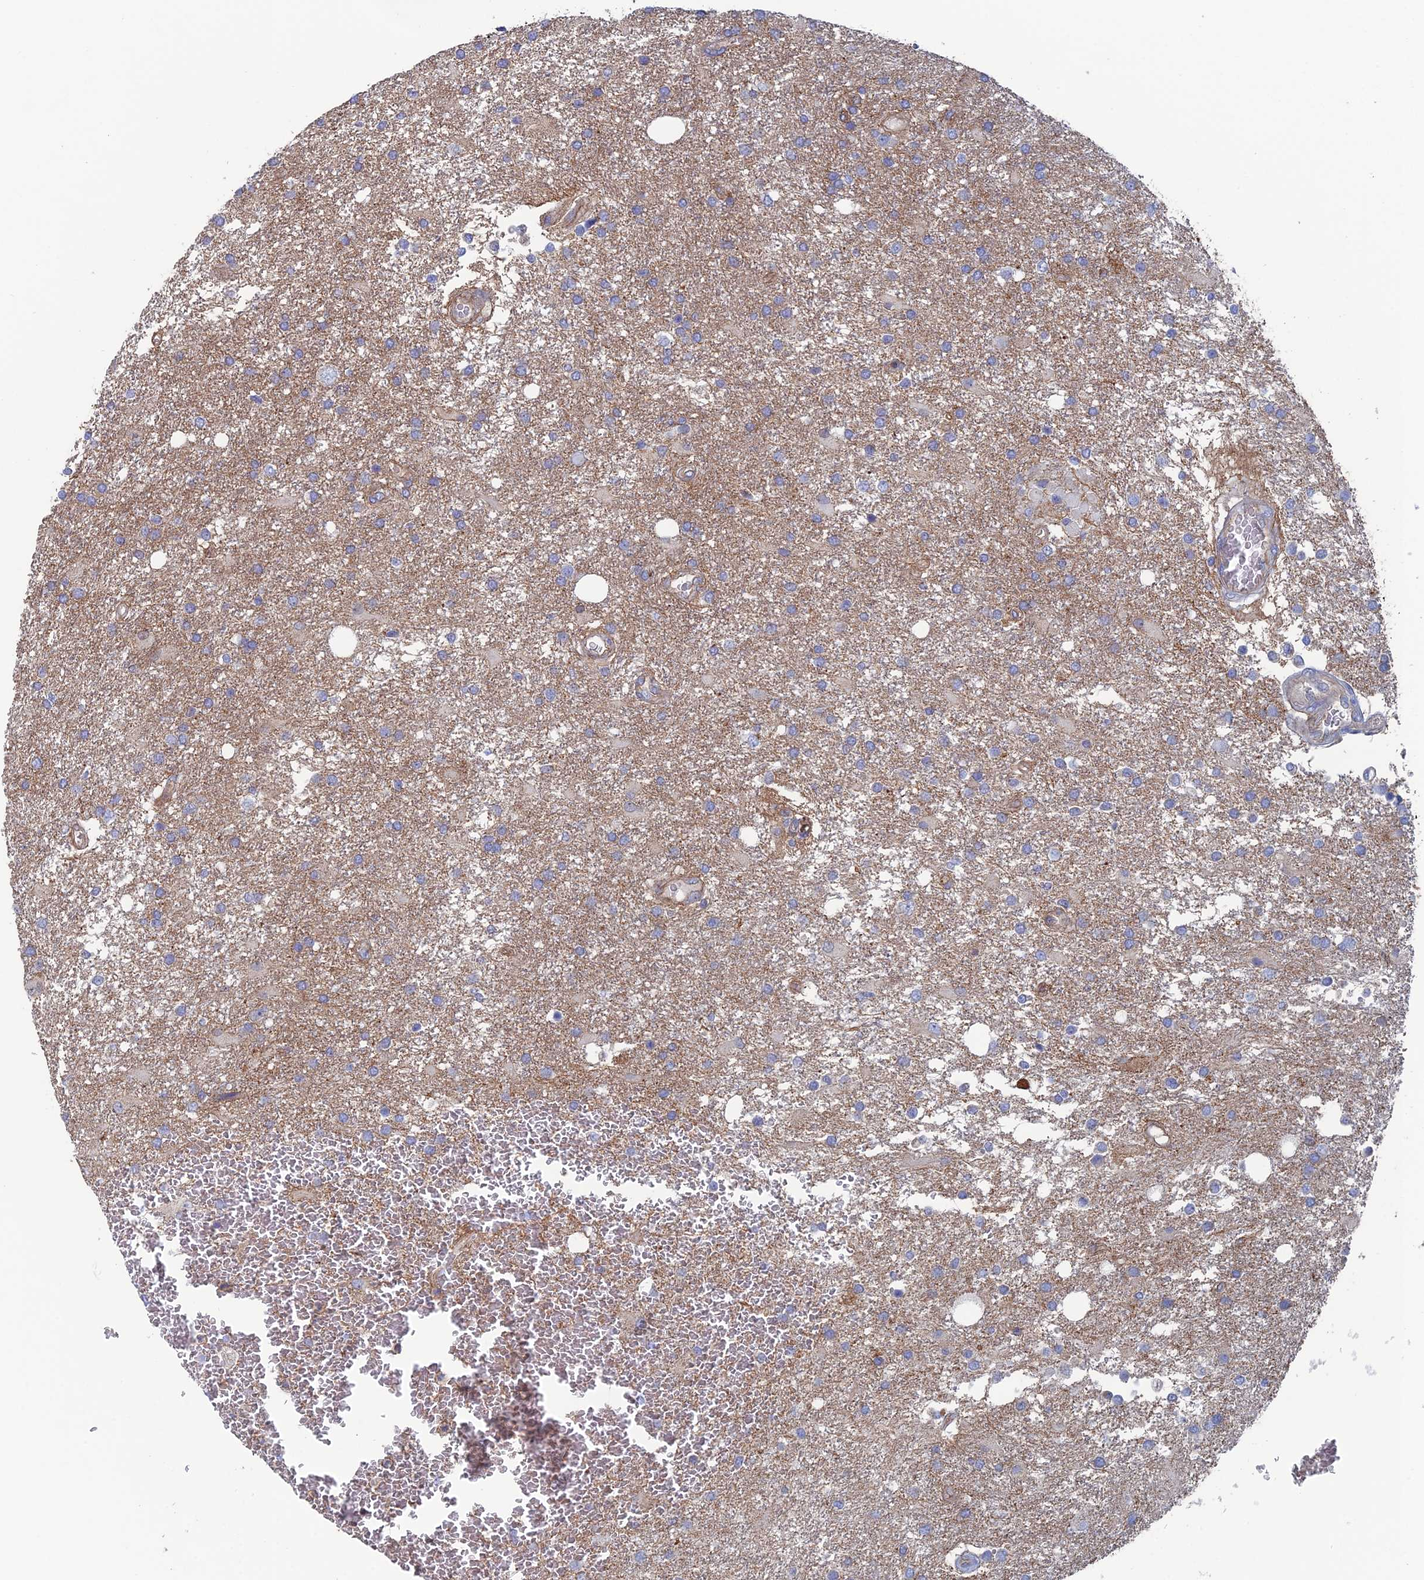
{"staining": {"intensity": "moderate", "quantity": "<25%", "location": "cytoplasmic/membranous"}, "tissue": "glioma", "cell_type": "Tumor cells", "image_type": "cancer", "snomed": [{"axis": "morphology", "description": "Glioma, malignant, Low grade"}, {"axis": "topography", "description": "Brain"}], "caption": "Moderate cytoplasmic/membranous positivity for a protein is identified in about <25% of tumor cells of malignant glioma (low-grade) using IHC.", "gene": "SNX11", "patient": {"sex": "male", "age": 66}}